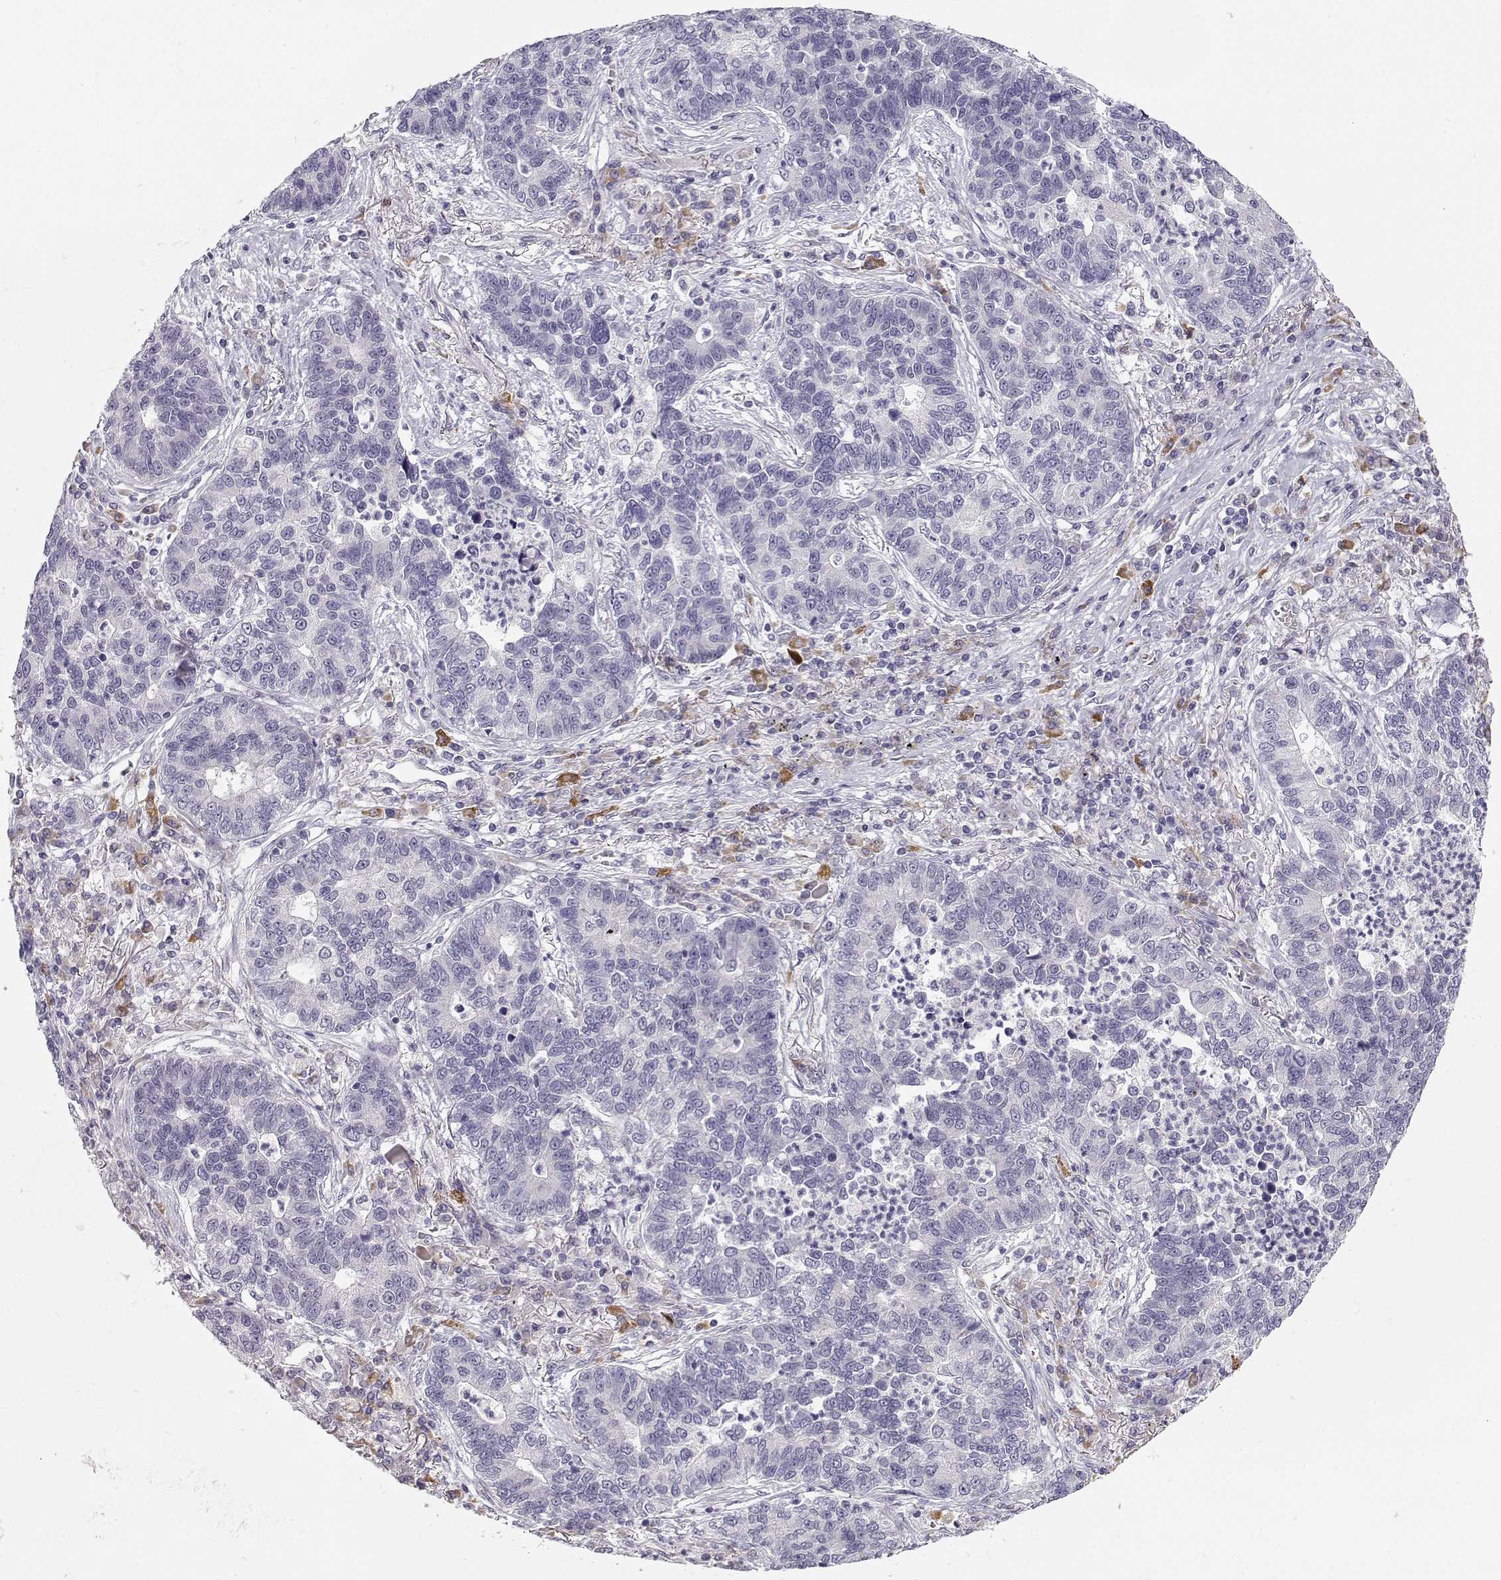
{"staining": {"intensity": "negative", "quantity": "none", "location": "none"}, "tissue": "lung cancer", "cell_type": "Tumor cells", "image_type": "cancer", "snomed": [{"axis": "morphology", "description": "Adenocarcinoma, NOS"}, {"axis": "topography", "description": "Lung"}], "caption": "High magnification brightfield microscopy of lung cancer (adenocarcinoma) stained with DAB (brown) and counterstained with hematoxylin (blue): tumor cells show no significant positivity.", "gene": "TTC26", "patient": {"sex": "female", "age": 57}}